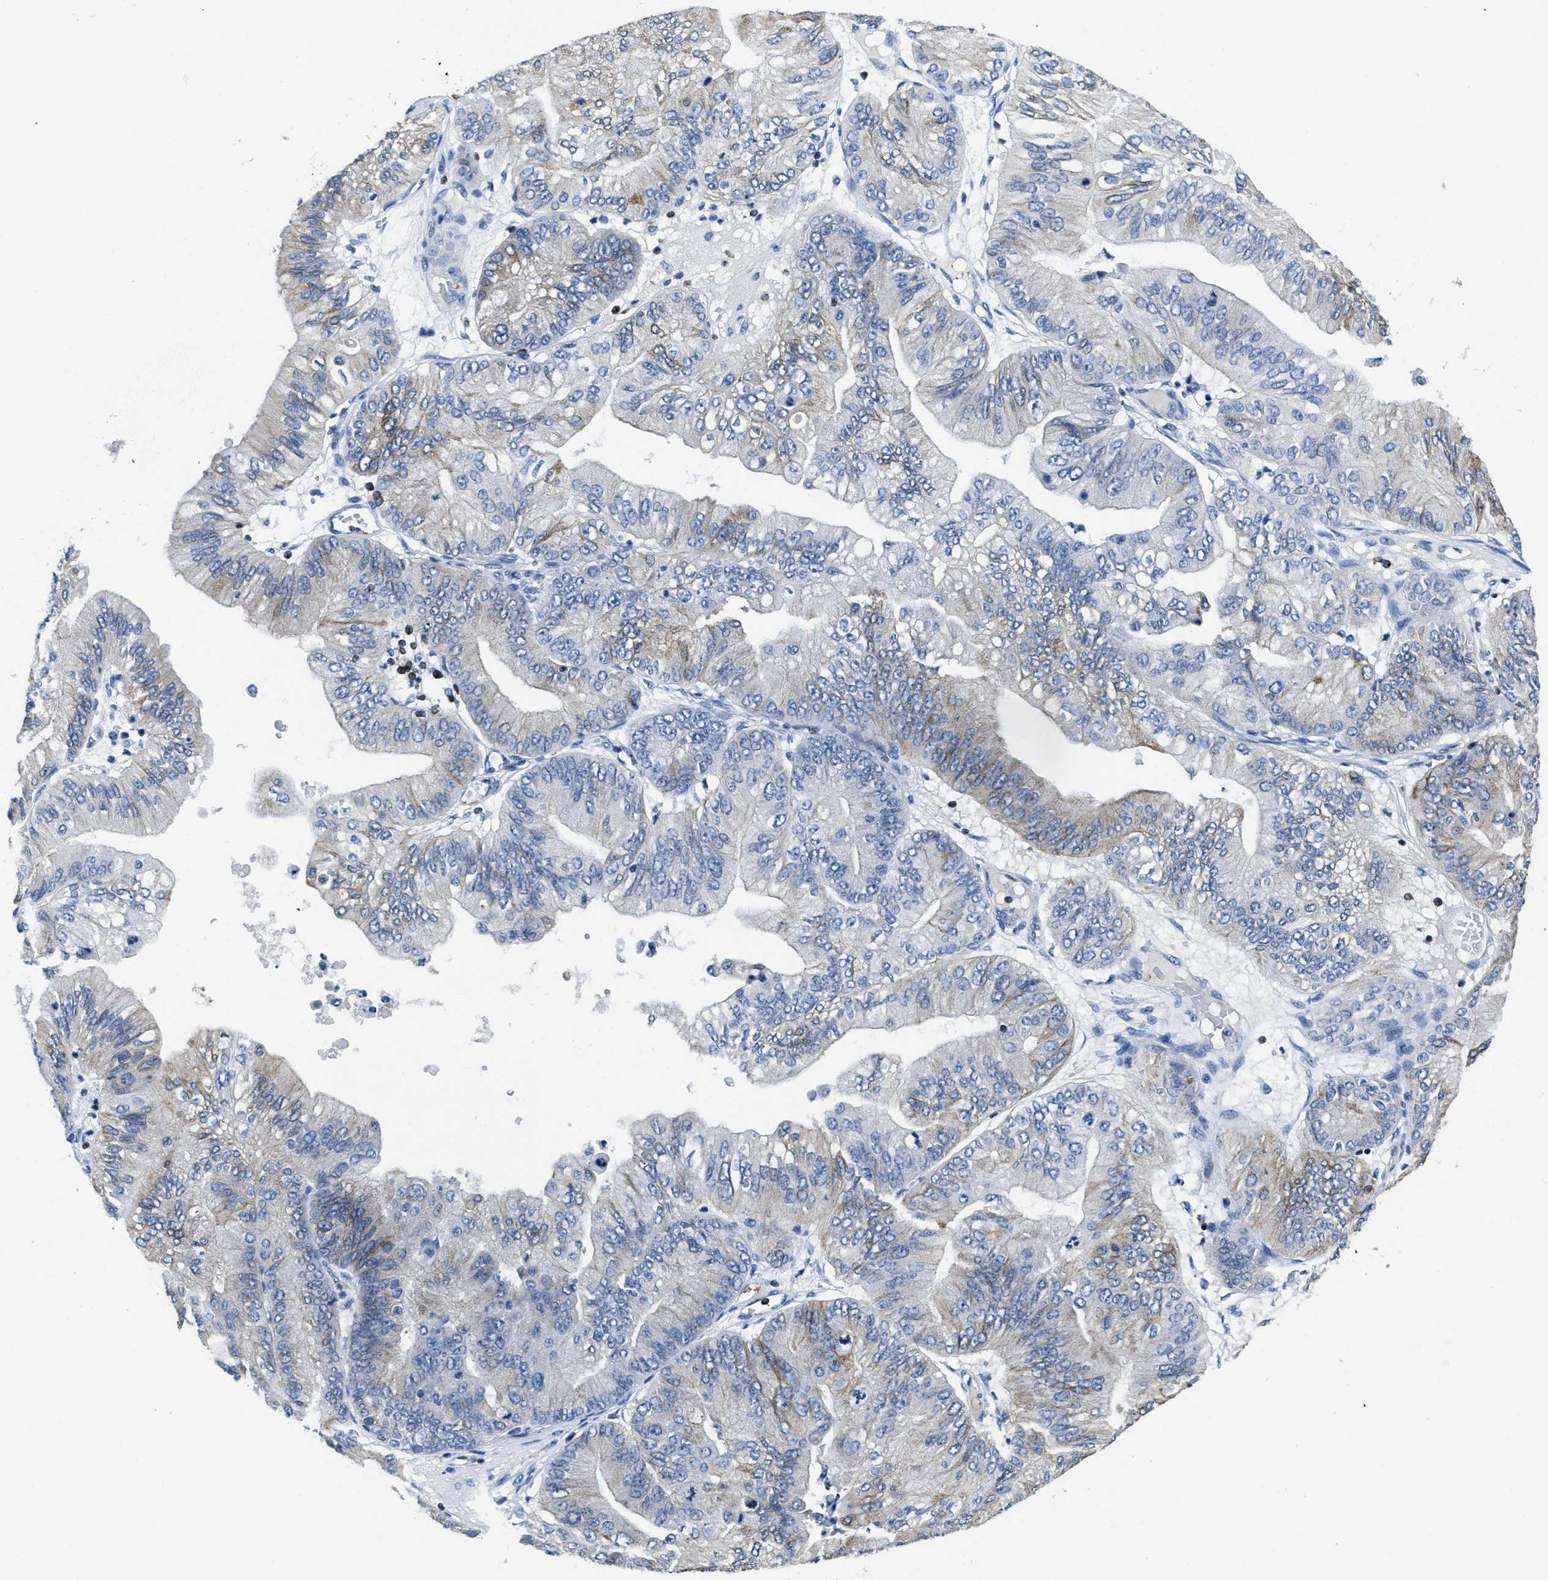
{"staining": {"intensity": "weak", "quantity": "<25%", "location": "cytoplasmic/membranous"}, "tissue": "ovarian cancer", "cell_type": "Tumor cells", "image_type": "cancer", "snomed": [{"axis": "morphology", "description": "Cystadenocarcinoma, mucinous, NOS"}, {"axis": "topography", "description": "Ovary"}], "caption": "High power microscopy photomicrograph of an immunohistochemistry (IHC) micrograph of ovarian cancer (mucinous cystadenocarcinoma), revealing no significant positivity in tumor cells.", "gene": "ITGA3", "patient": {"sex": "female", "age": 61}}